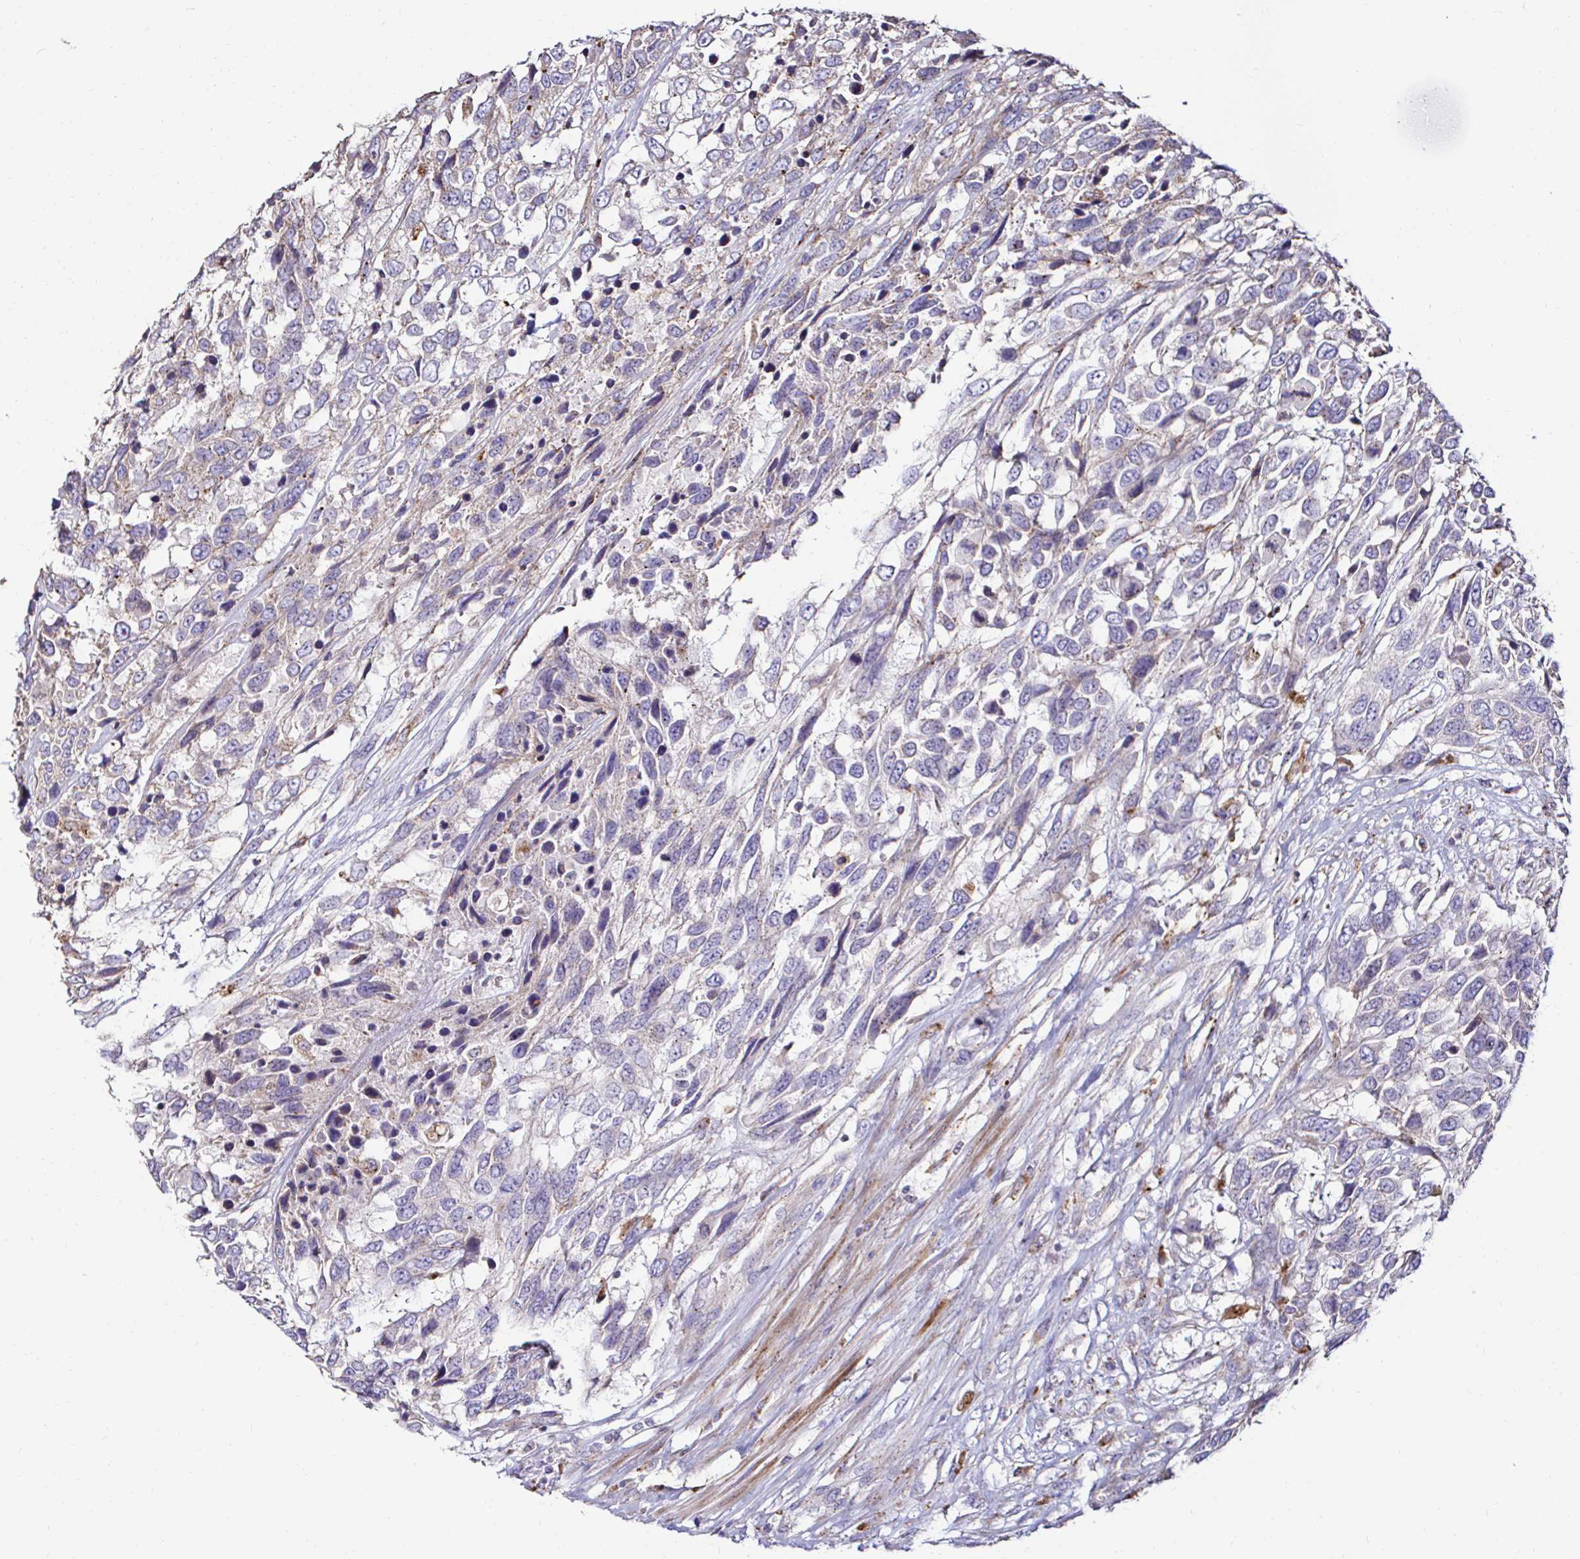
{"staining": {"intensity": "negative", "quantity": "none", "location": "none"}, "tissue": "urothelial cancer", "cell_type": "Tumor cells", "image_type": "cancer", "snomed": [{"axis": "morphology", "description": "Urothelial carcinoma, High grade"}, {"axis": "topography", "description": "Urinary bladder"}], "caption": "DAB immunohistochemical staining of human high-grade urothelial carcinoma shows no significant staining in tumor cells. (IHC, brightfield microscopy, high magnification).", "gene": "GALNS", "patient": {"sex": "female", "age": 70}}